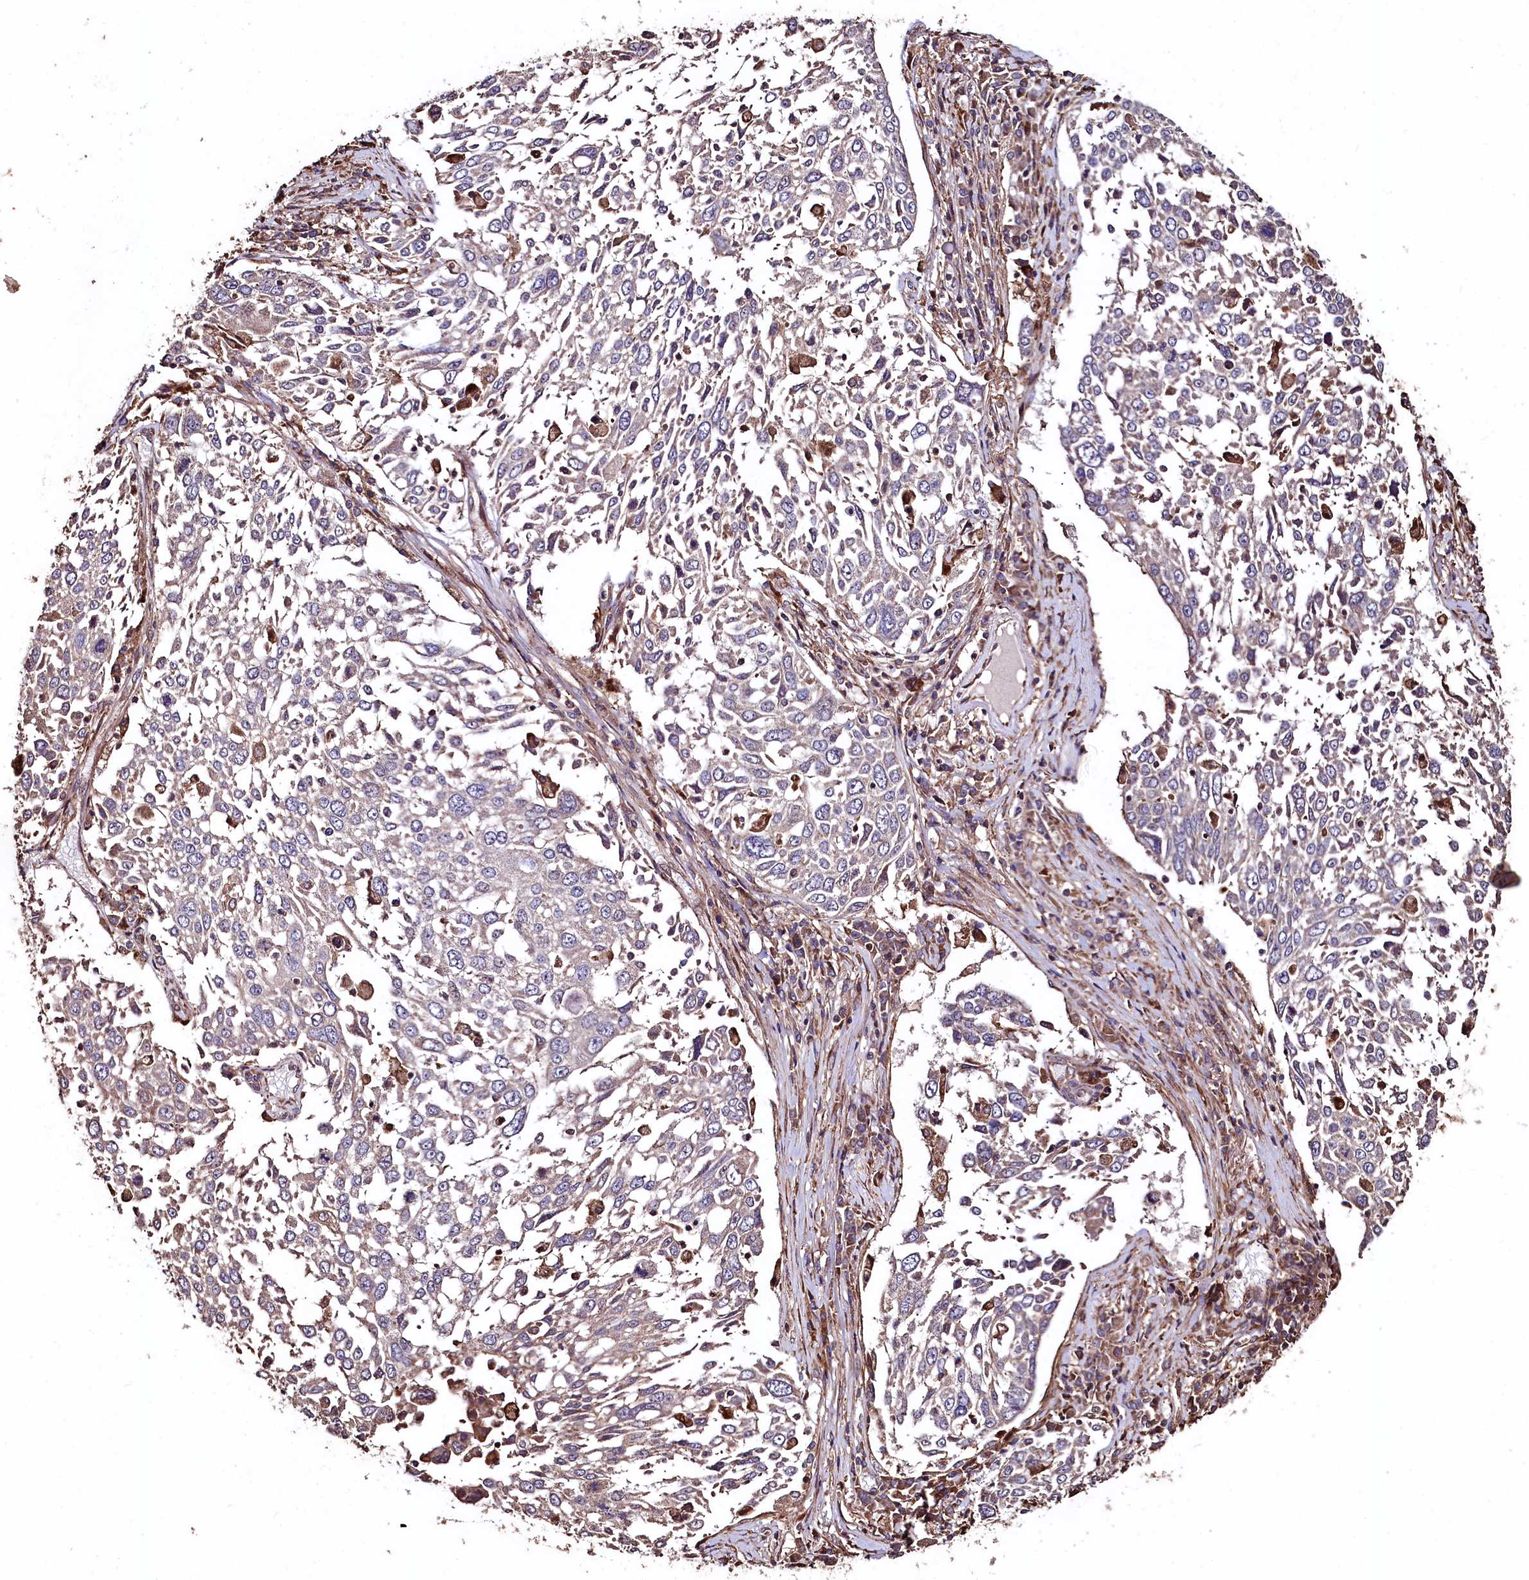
{"staining": {"intensity": "negative", "quantity": "none", "location": "none"}, "tissue": "lung cancer", "cell_type": "Tumor cells", "image_type": "cancer", "snomed": [{"axis": "morphology", "description": "Squamous cell carcinoma, NOS"}, {"axis": "topography", "description": "Lung"}], "caption": "Squamous cell carcinoma (lung) was stained to show a protein in brown. There is no significant positivity in tumor cells.", "gene": "TMEM98", "patient": {"sex": "male", "age": 65}}